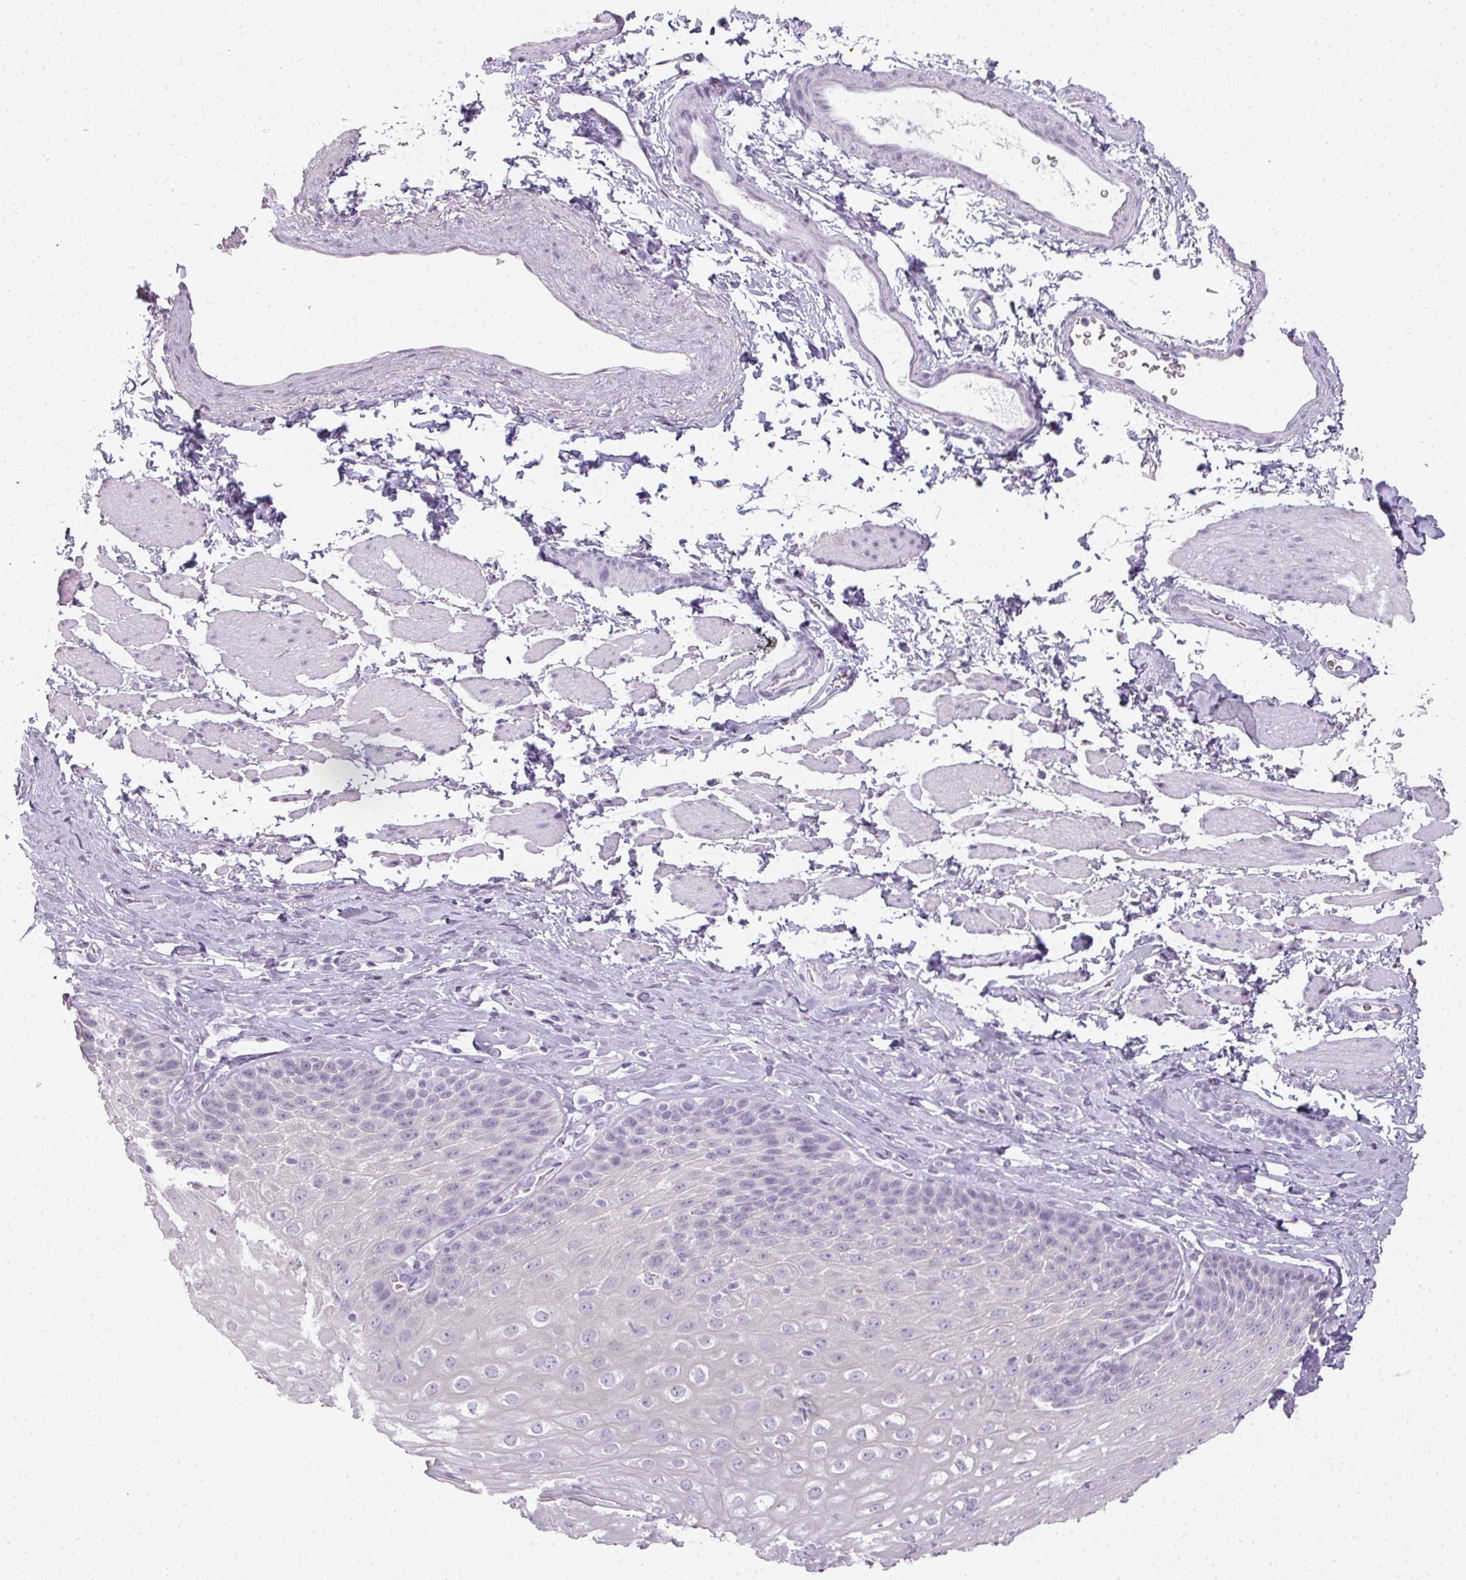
{"staining": {"intensity": "negative", "quantity": "none", "location": "none"}, "tissue": "esophagus", "cell_type": "Squamous epithelial cells", "image_type": "normal", "snomed": [{"axis": "morphology", "description": "Normal tissue, NOS"}, {"axis": "topography", "description": "Esophagus"}], "caption": "This is a photomicrograph of immunohistochemistry (IHC) staining of benign esophagus, which shows no expression in squamous epithelial cells.", "gene": "RBMY1A1", "patient": {"sex": "female", "age": 61}}